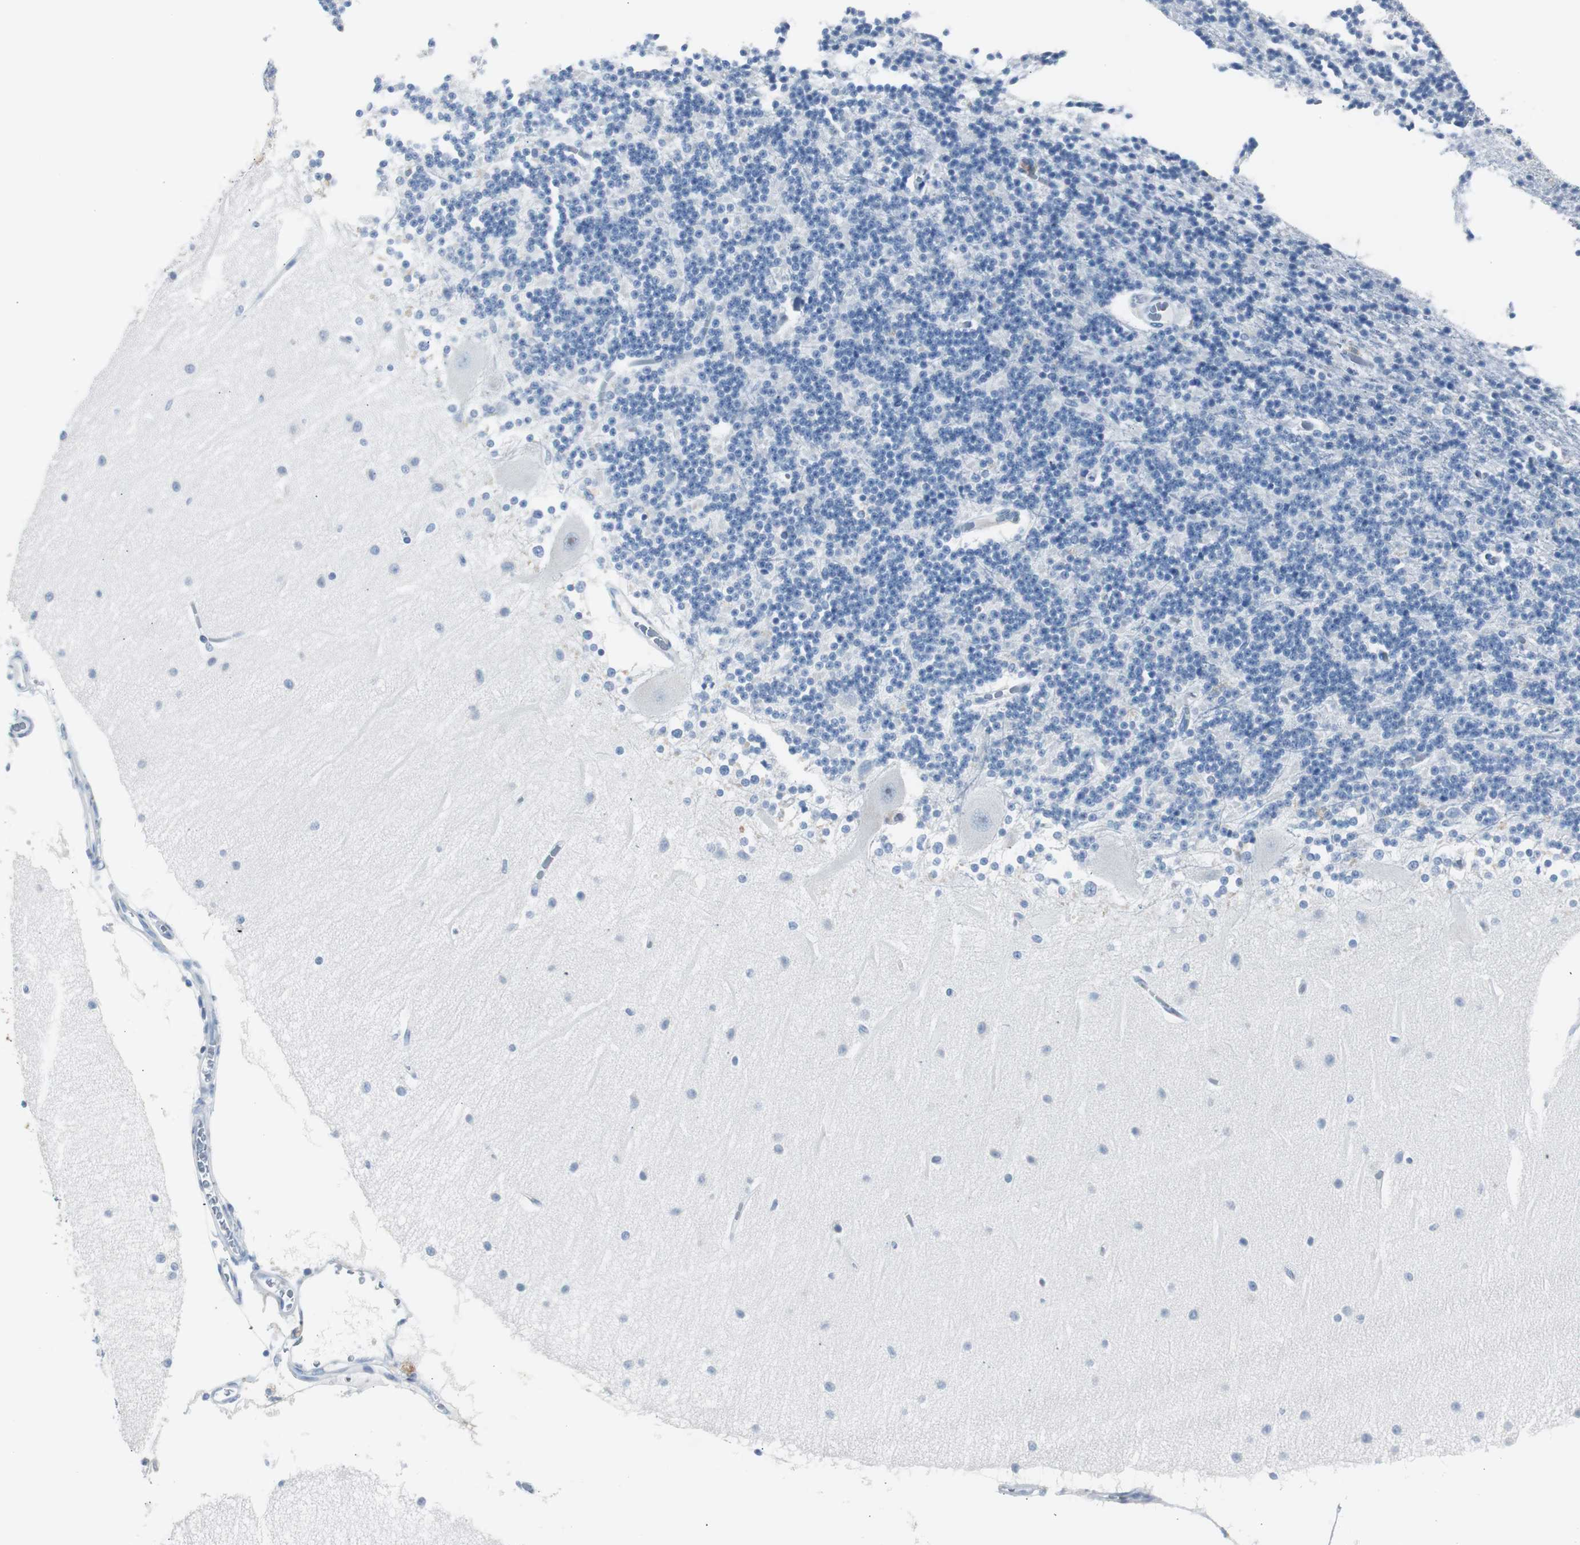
{"staining": {"intensity": "negative", "quantity": "none", "location": "none"}, "tissue": "cerebellum", "cell_type": "Cells in granular layer", "image_type": "normal", "snomed": [{"axis": "morphology", "description": "Normal tissue, NOS"}, {"axis": "topography", "description": "Cerebellum"}], "caption": "The photomicrograph displays no significant staining in cells in granular layer of cerebellum.", "gene": "S100A7A", "patient": {"sex": "female", "age": 54}}